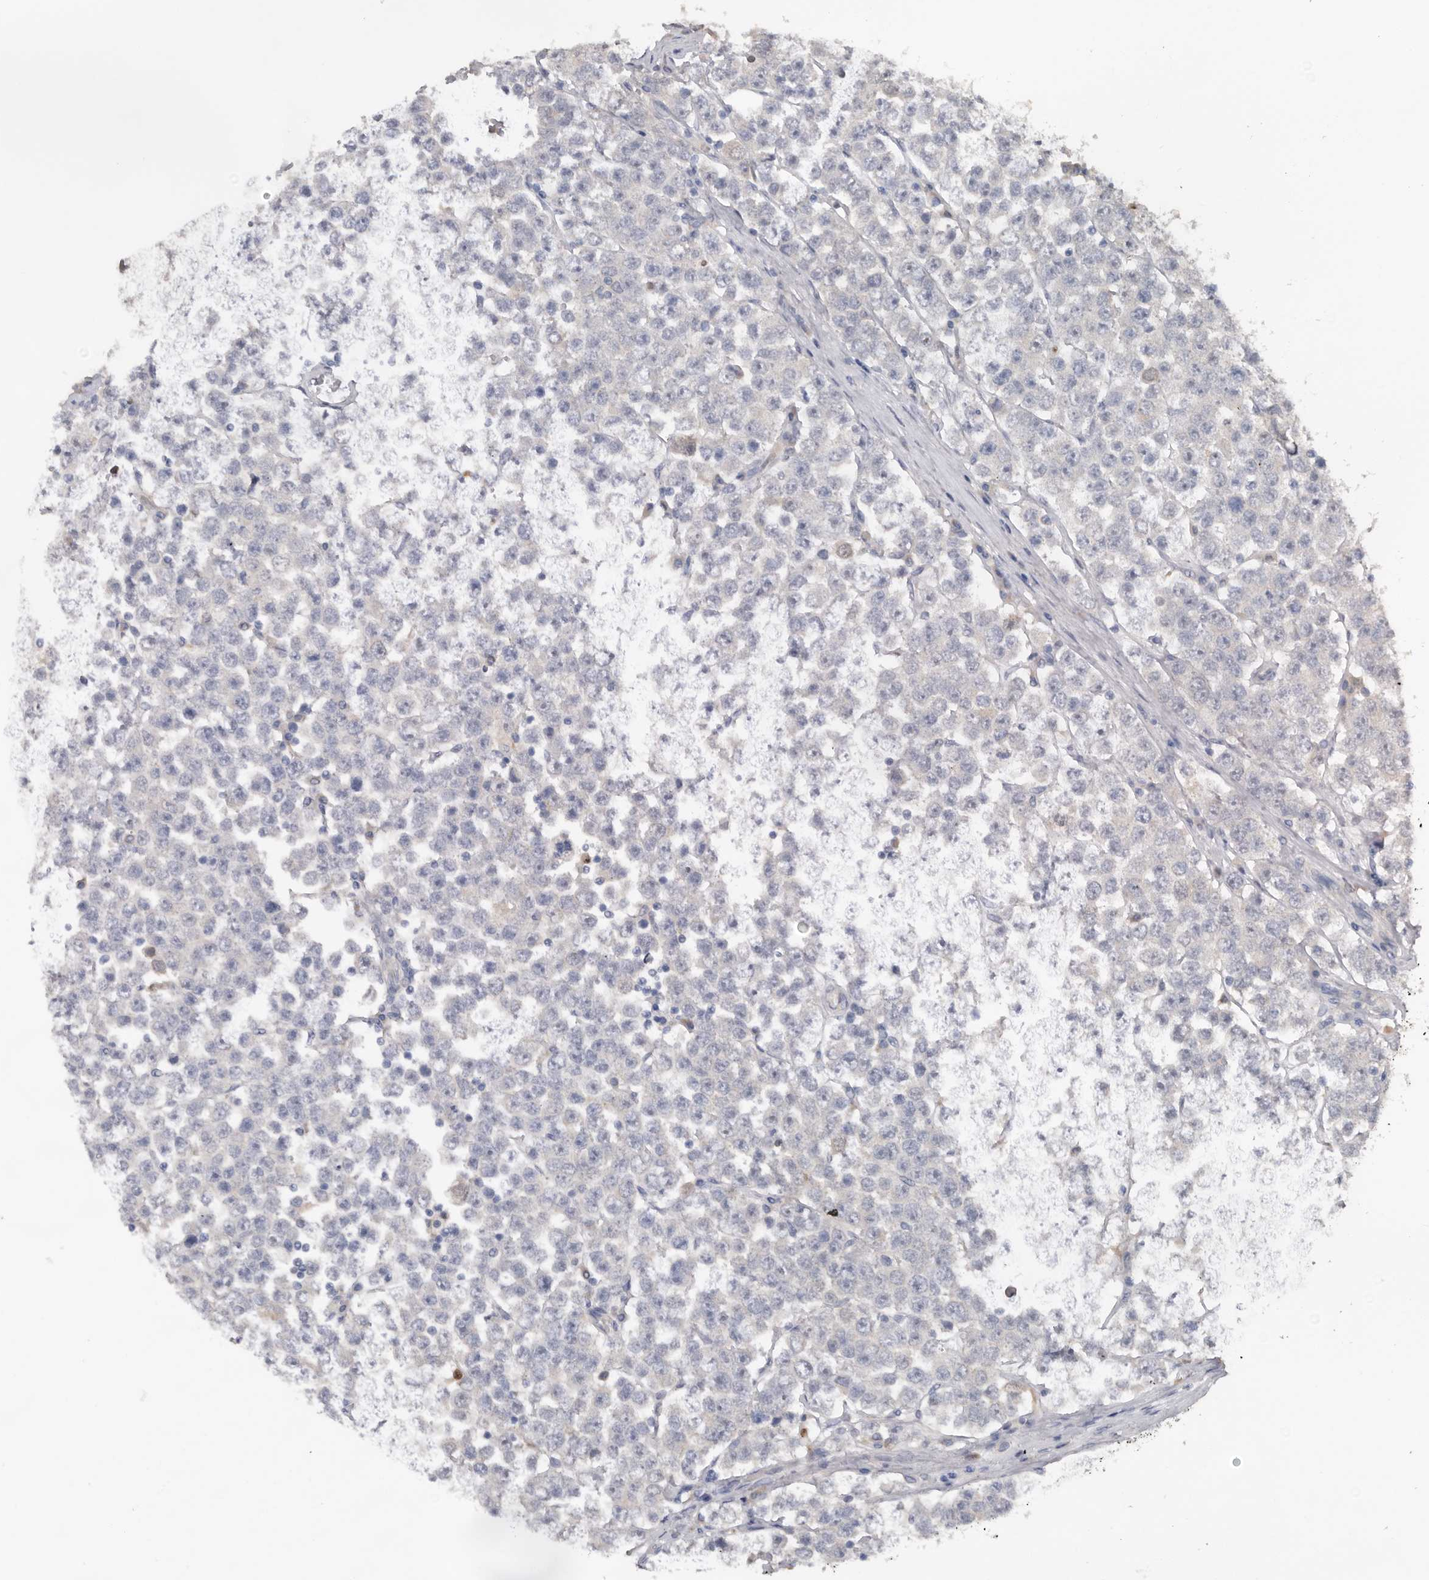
{"staining": {"intensity": "negative", "quantity": "none", "location": "none"}, "tissue": "testis cancer", "cell_type": "Tumor cells", "image_type": "cancer", "snomed": [{"axis": "morphology", "description": "Seminoma, NOS"}, {"axis": "topography", "description": "Testis"}], "caption": "Tumor cells are negative for protein expression in human testis seminoma. Brightfield microscopy of immunohistochemistry stained with DAB (brown) and hematoxylin (blue), captured at high magnification.", "gene": "BRCA2", "patient": {"sex": "male", "age": 28}}